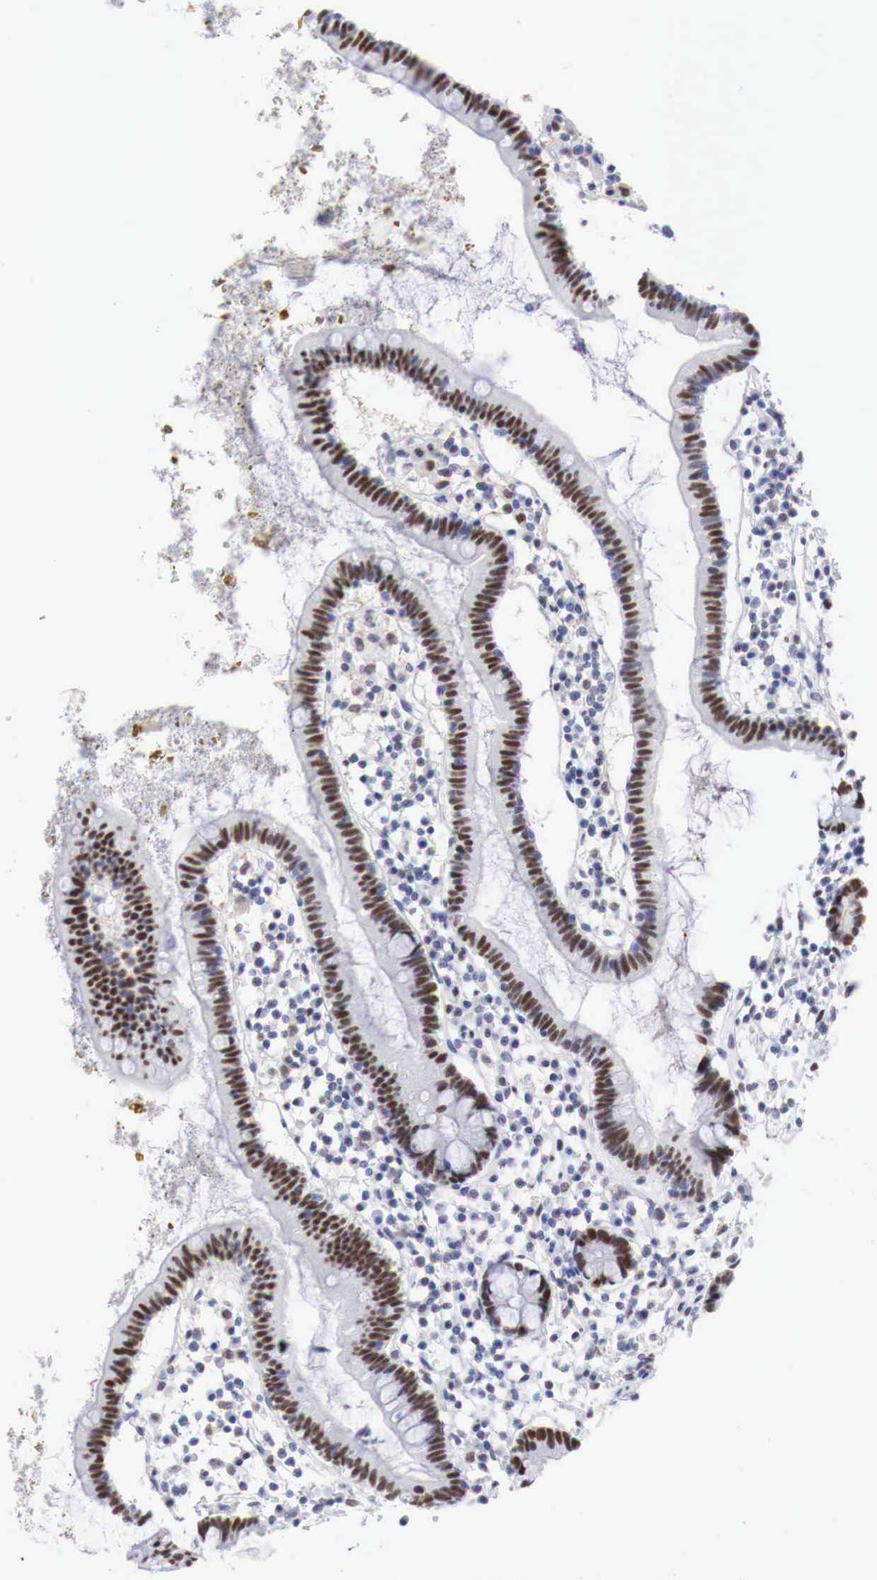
{"staining": {"intensity": "strong", "quantity": ">75%", "location": "nuclear"}, "tissue": "small intestine", "cell_type": "Glandular cells", "image_type": "normal", "snomed": [{"axis": "morphology", "description": "Normal tissue, NOS"}, {"axis": "topography", "description": "Small intestine"}], "caption": "Immunohistochemistry (IHC) image of unremarkable small intestine: human small intestine stained using immunohistochemistry (IHC) demonstrates high levels of strong protein expression localized specifically in the nuclear of glandular cells, appearing as a nuclear brown color.", "gene": "FOXP2", "patient": {"sex": "female", "age": 37}}